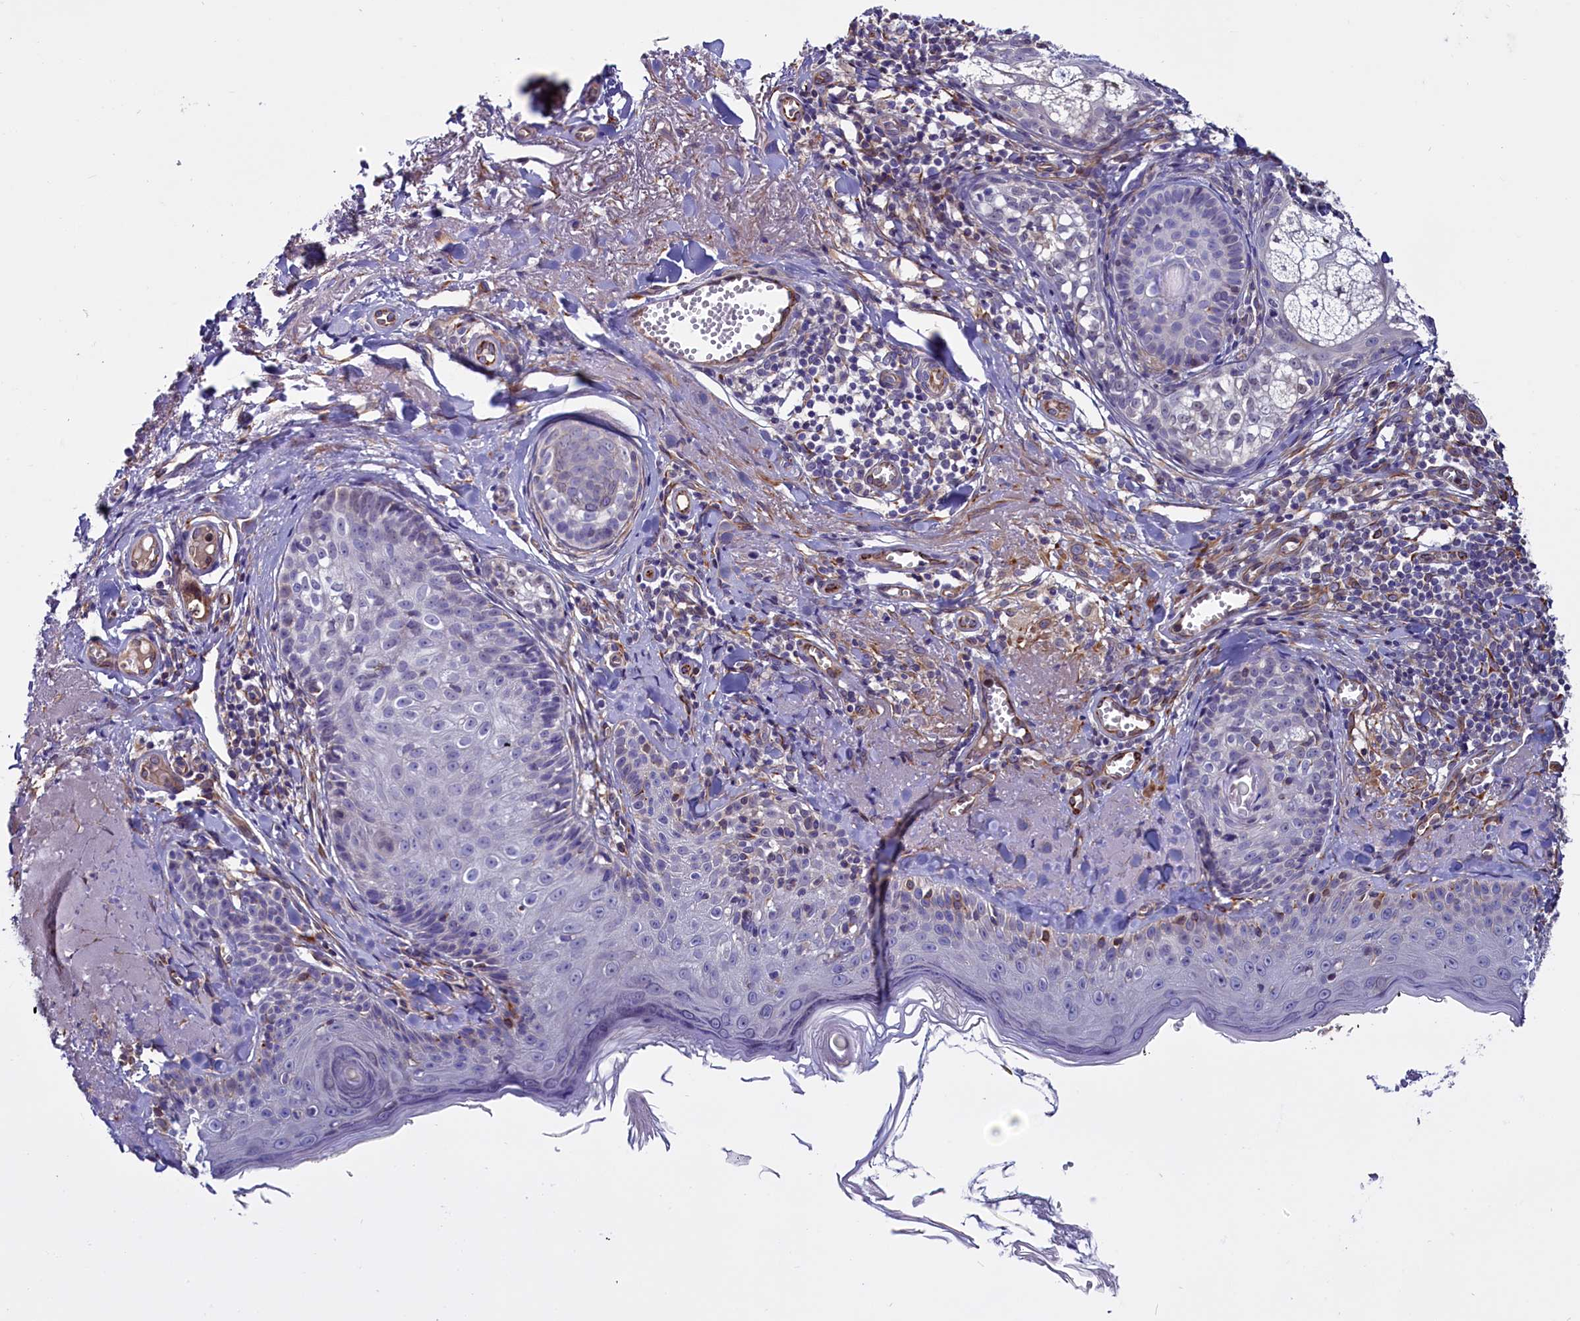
{"staining": {"intensity": "weak", "quantity": "<25%", "location": "nuclear"}, "tissue": "skin cancer", "cell_type": "Tumor cells", "image_type": "cancer", "snomed": [{"axis": "morphology", "description": "Basal cell carcinoma"}, {"axis": "topography", "description": "Skin"}], "caption": "There is no significant staining in tumor cells of skin cancer.", "gene": "PDILT", "patient": {"sex": "female", "age": 74}}